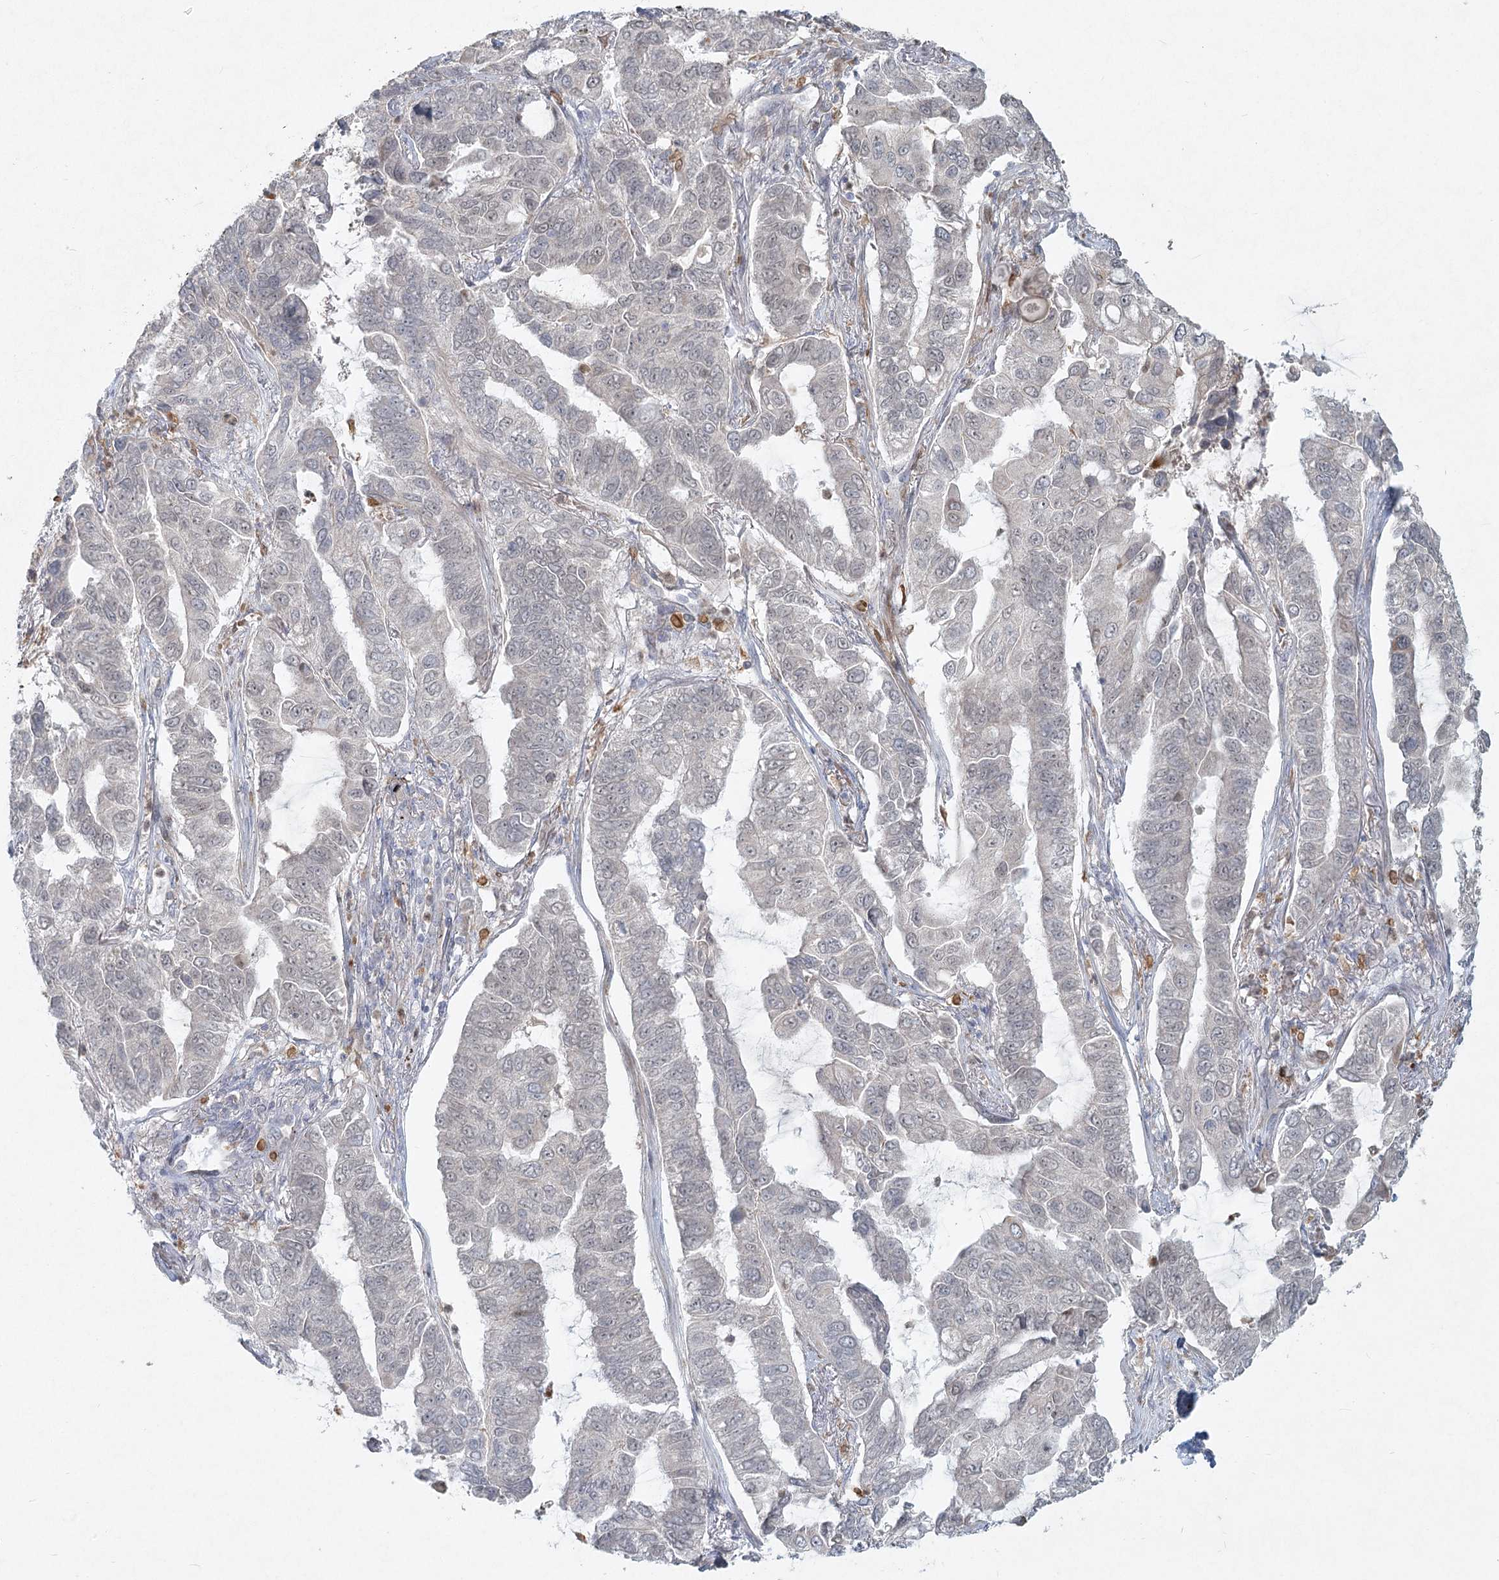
{"staining": {"intensity": "negative", "quantity": "none", "location": "none"}, "tissue": "lung cancer", "cell_type": "Tumor cells", "image_type": "cancer", "snomed": [{"axis": "morphology", "description": "Adenocarcinoma, NOS"}, {"axis": "topography", "description": "Lung"}], "caption": "Immunohistochemistry of lung cancer reveals no staining in tumor cells.", "gene": "LRP2BP", "patient": {"sex": "male", "age": 64}}